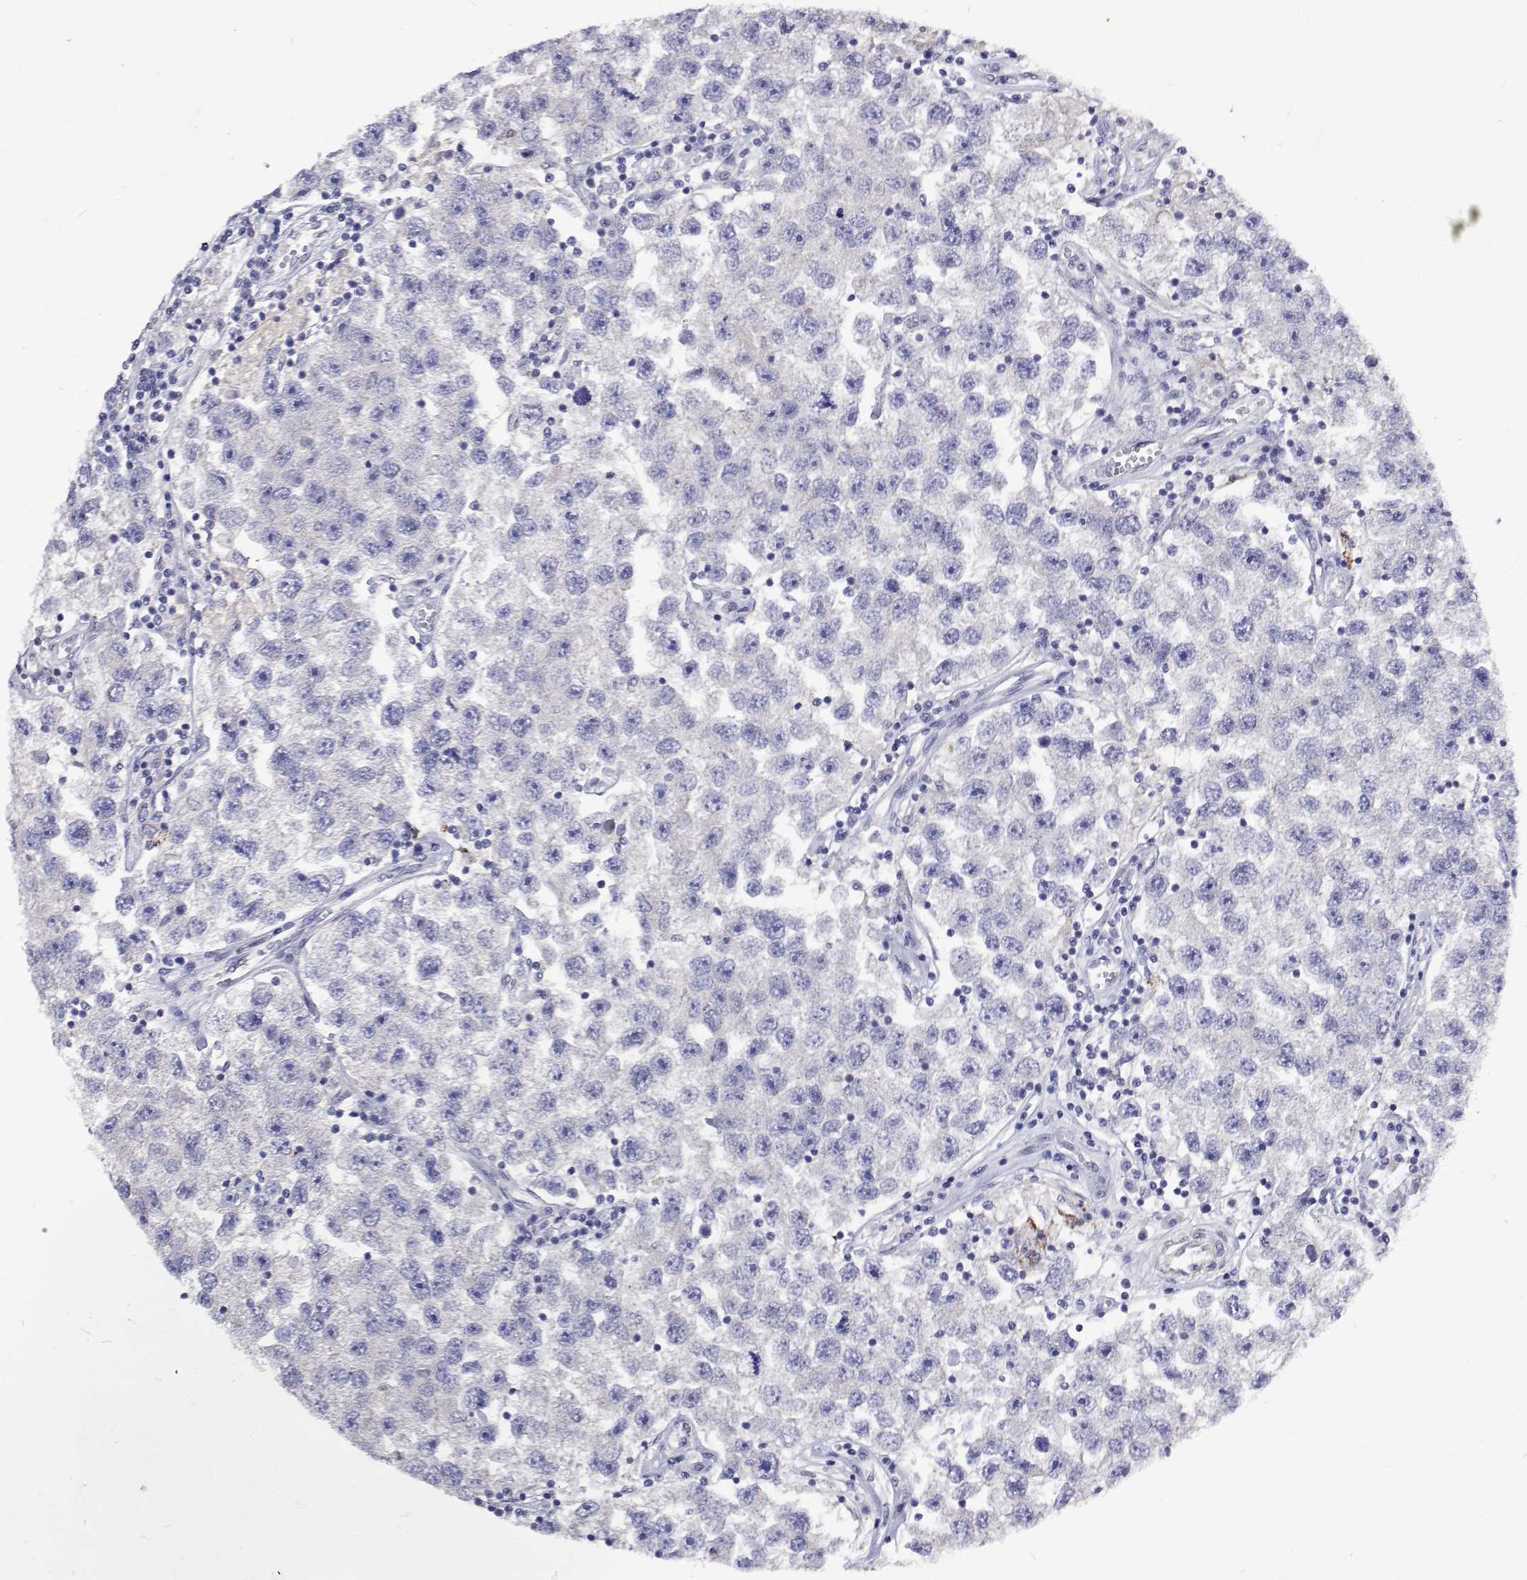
{"staining": {"intensity": "negative", "quantity": "none", "location": "none"}, "tissue": "testis cancer", "cell_type": "Tumor cells", "image_type": "cancer", "snomed": [{"axis": "morphology", "description": "Seminoma, NOS"}, {"axis": "topography", "description": "Testis"}], "caption": "The micrograph demonstrates no staining of tumor cells in testis cancer (seminoma).", "gene": "PADI1", "patient": {"sex": "male", "age": 26}}